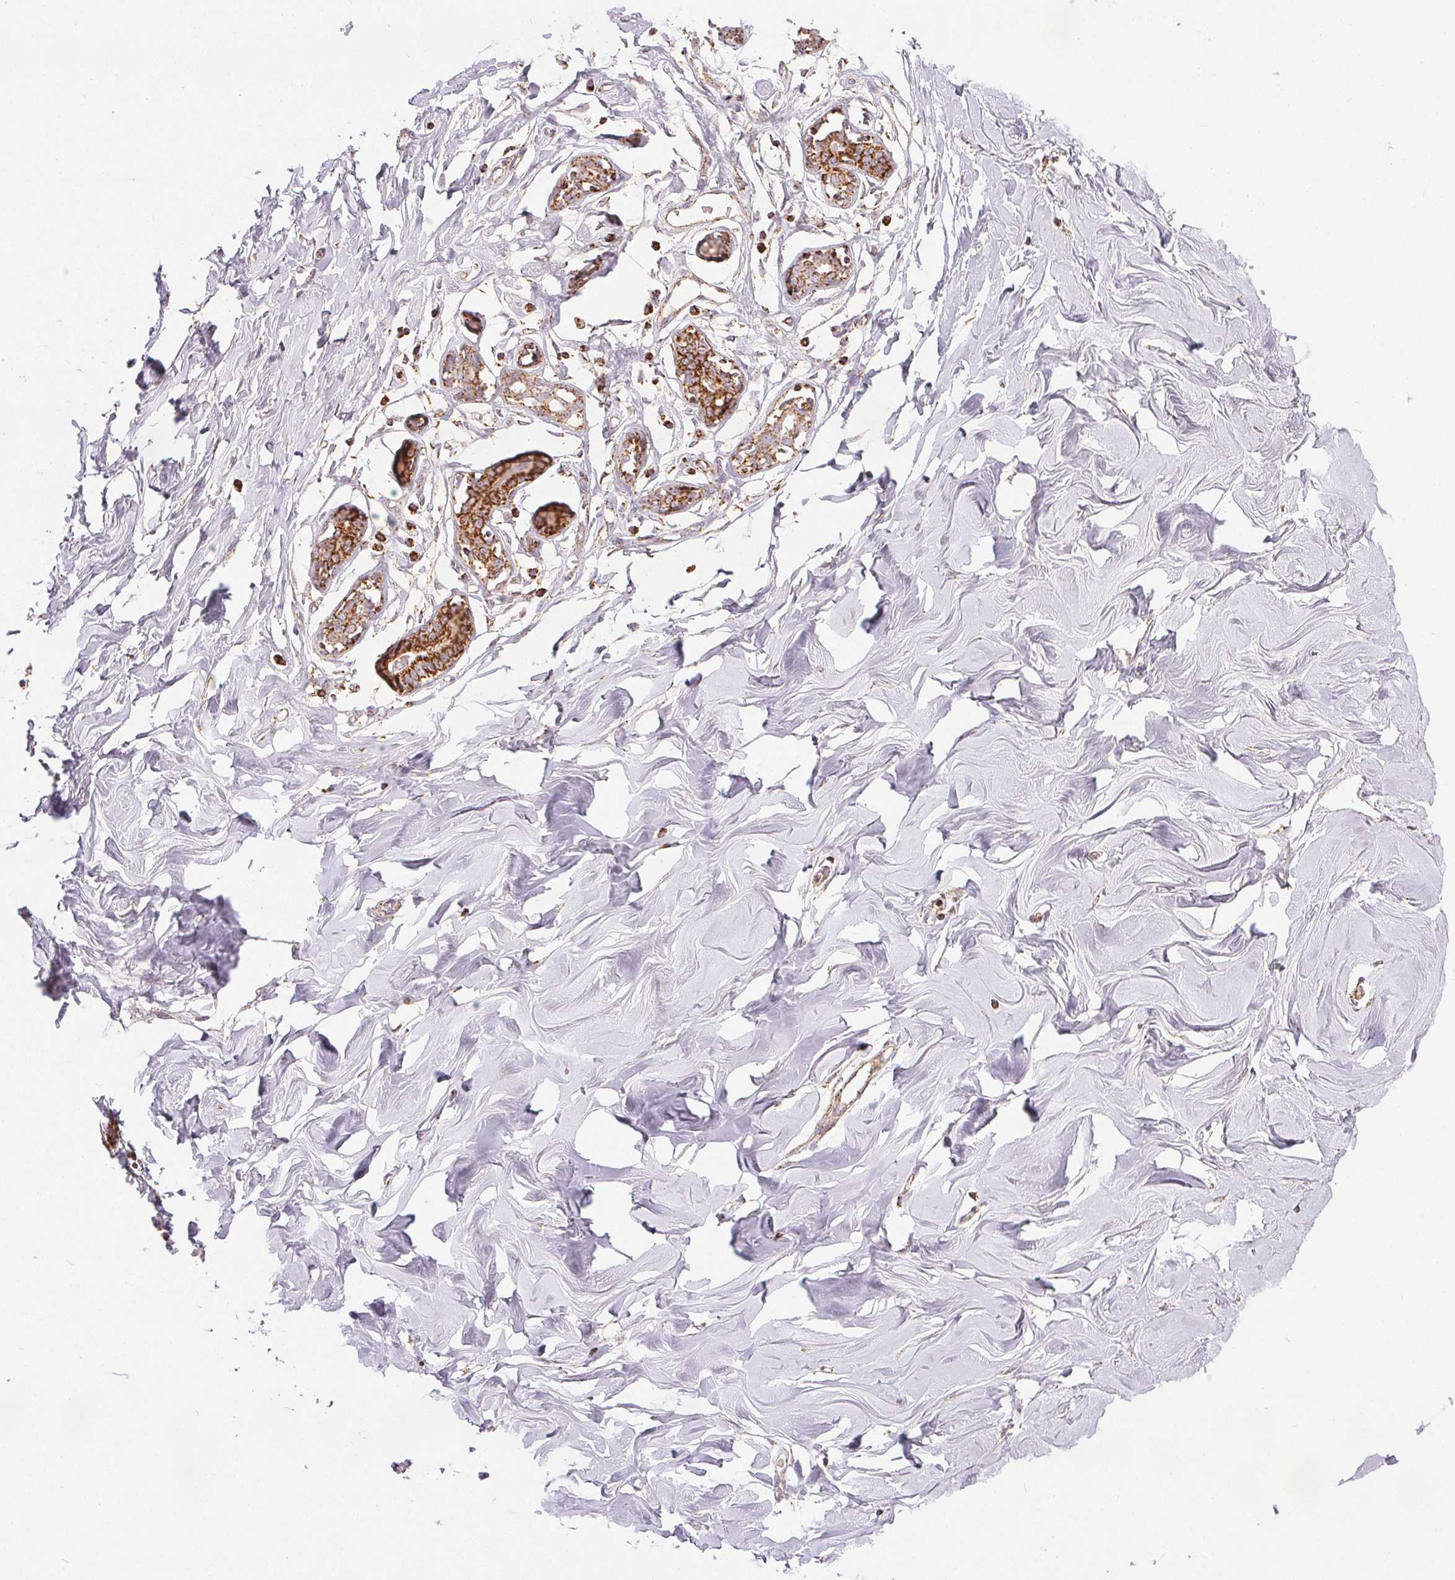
{"staining": {"intensity": "strong", "quantity": "25%-75%", "location": "cytoplasmic/membranous"}, "tissue": "breast", "cell_type": "Adipocytes", "image_type": "normal", "snomed": [{"axis": "morphology", "description": "Normal tissue, NOS"}, {"axis": "topography", "description": "Breast"}], "caption": "An immunohistochemistry (IHC) image of unremarkable tissue is shown. Protein staining in brown highlights strong cytoplasmic/membranous positivity in breast within adipocytes.", "gene": "SDHB", "patient": {"sex": "female", "age": 27}}